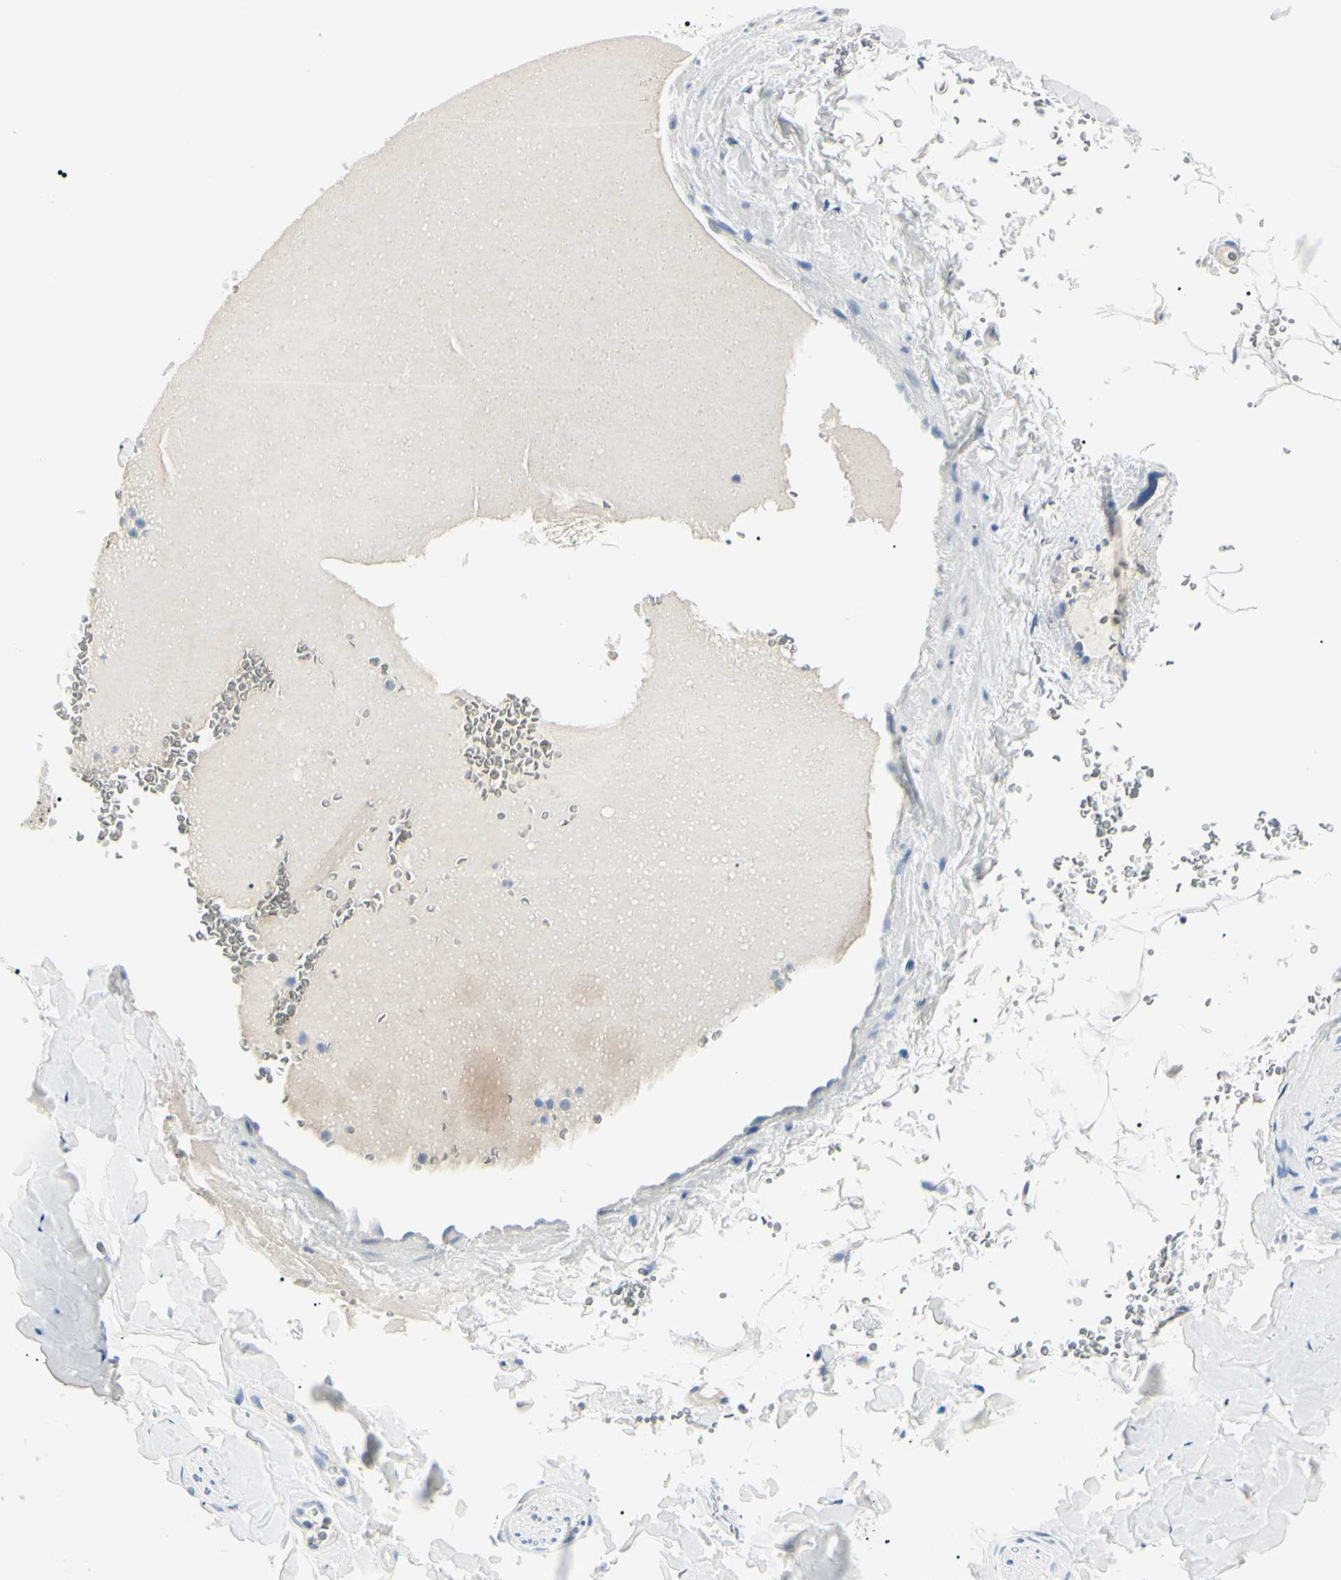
{"staining": {"intensity": "negative", "quantity": "none", "location": "none"}, "tissue": "adipose tissue", "cell_type": "Adipocytes", "image_type": "normal", "snomed": [{"axis": "morphology", "description": "Normal tissue, NOS"}, {"axis": "topography", "description": "Peripheral nerve tissue"}], "caption": "High magnification brightfield microscopy of unremarkable adipose tissue stained with DAB (brown) and counterstained with hematoxylin (blue): adipocytes show no significant expression. The staining was performed using DAB (3,3'-diaminobenzidine) to visualize the protein expression in brown, while the nuclei were stained in blue with hematoxylin (Magnification: 20x).", "gene": "CA2", "patient": {"sex": "male", "age": 70}}